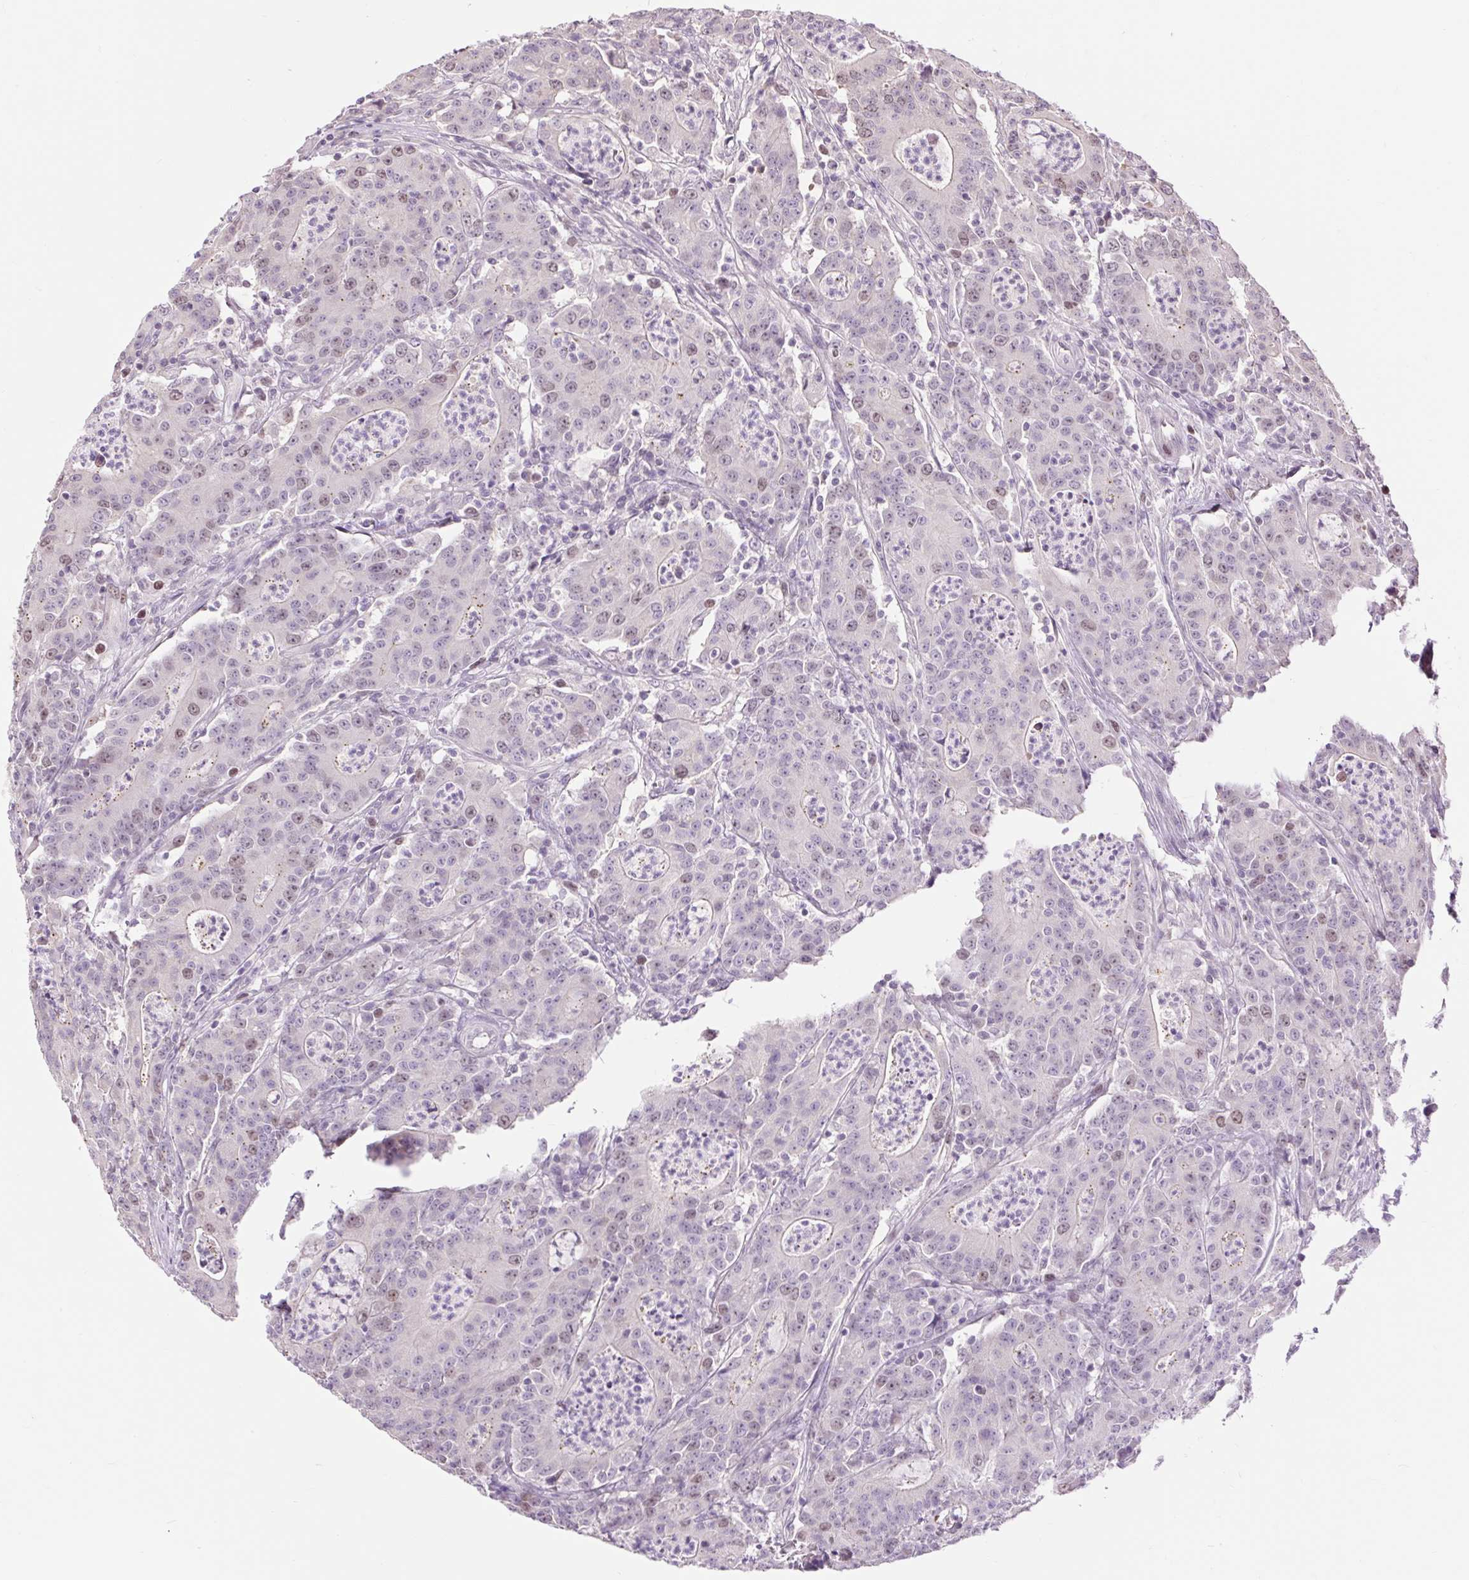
{"staining": {"intensity": "moderate", "quantity": "<25%", "location": "nuclear"}, "tissue": "colorectal cancer", "cell_type": "Tumor cells", "image_type": "cancer", "snomed": [{"axis": "morphology", "description": "Adenocarcinoma, NOS"}, {"axis": "topography", "description": "Colon"}], "caption": "A micrograph of human colorectal adenocarcinoma stained for a protein displays moderate nuclear brown staining in tumor cells.", "gene": "RACGAP1", "patient": {"sex": "male", "age": 83}}